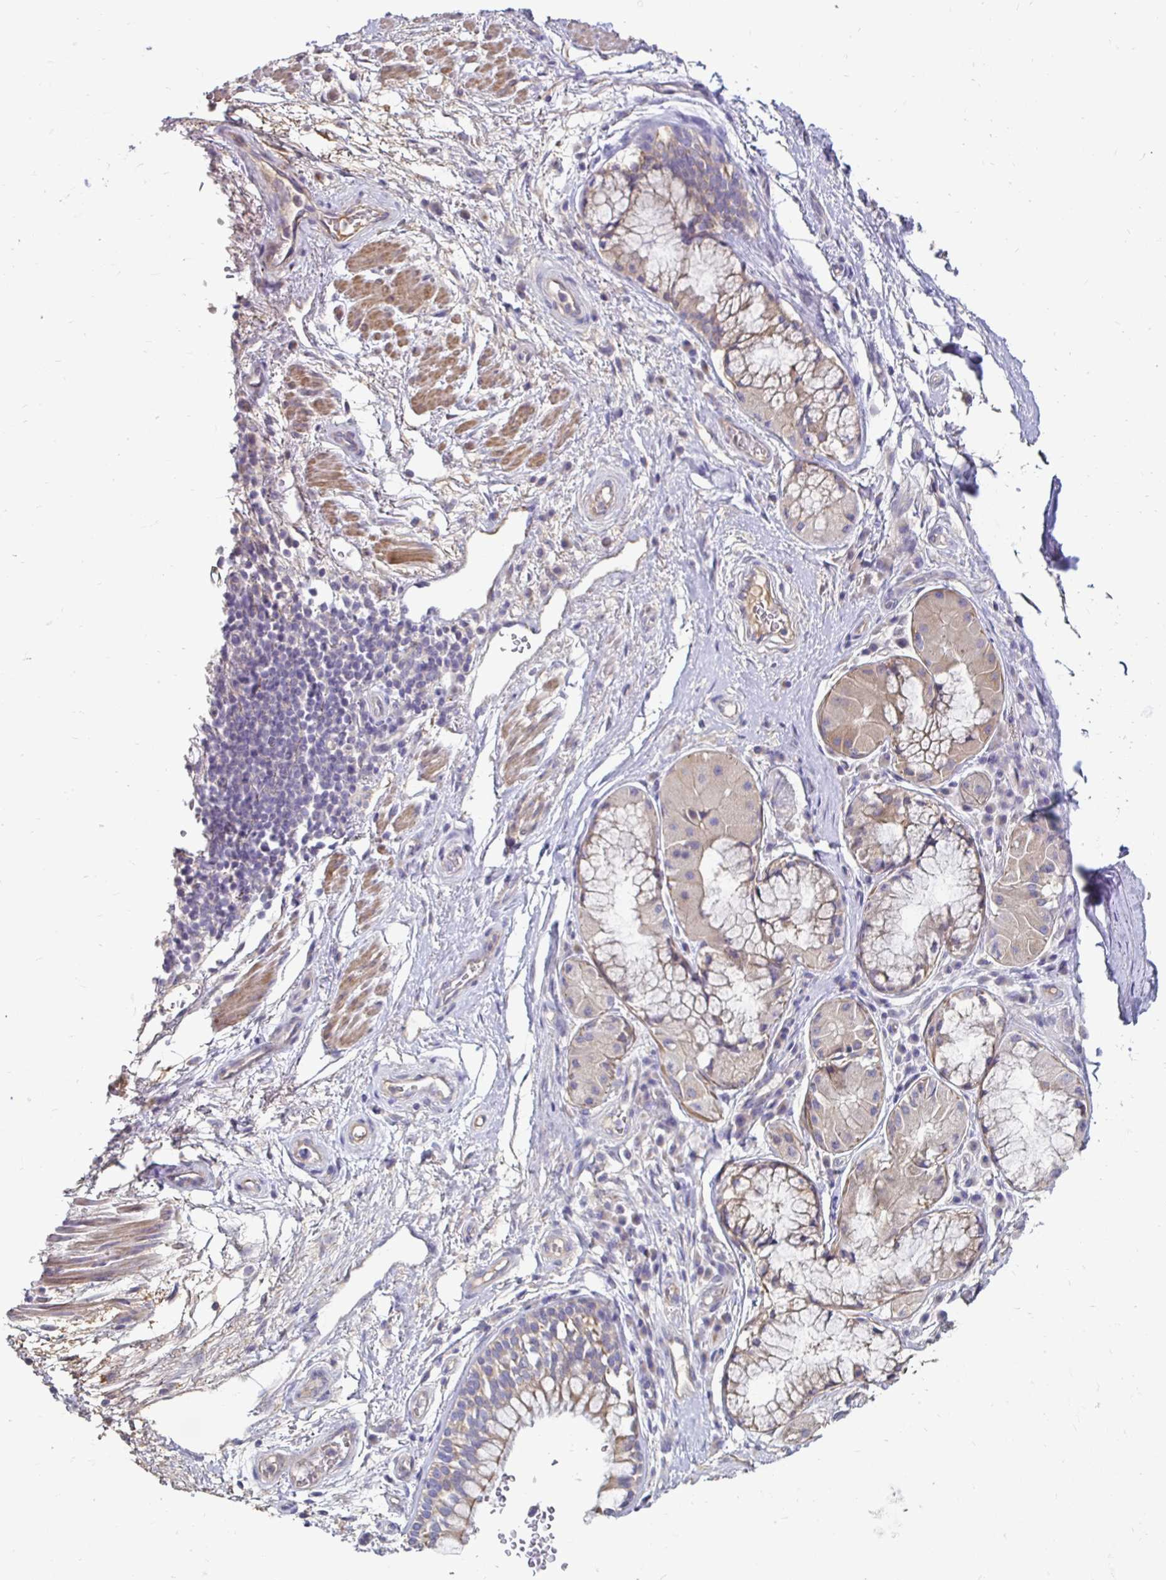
{"staining": {"intensity": "negative", "quantity": "none", "location": "none"}, "tissue": "adipose tissue", "cell_type": "Adipocytes", "image_type": "normal", "snomed": [{"axis": "morphology", "description": "Normal tissue, NOS"}, {"axis": "topography", "description": "Cartilage tissue"}, {"axis": "topography", "description": "Bronchus"}], "caption": "Adipocytes show no significant protein positivity in benign adipose tissue. (DAB immunohistochemistry with hematoxylin counter stain).", "gene": "AKAP6", "patient": {"sex": "male", "age": 64}}